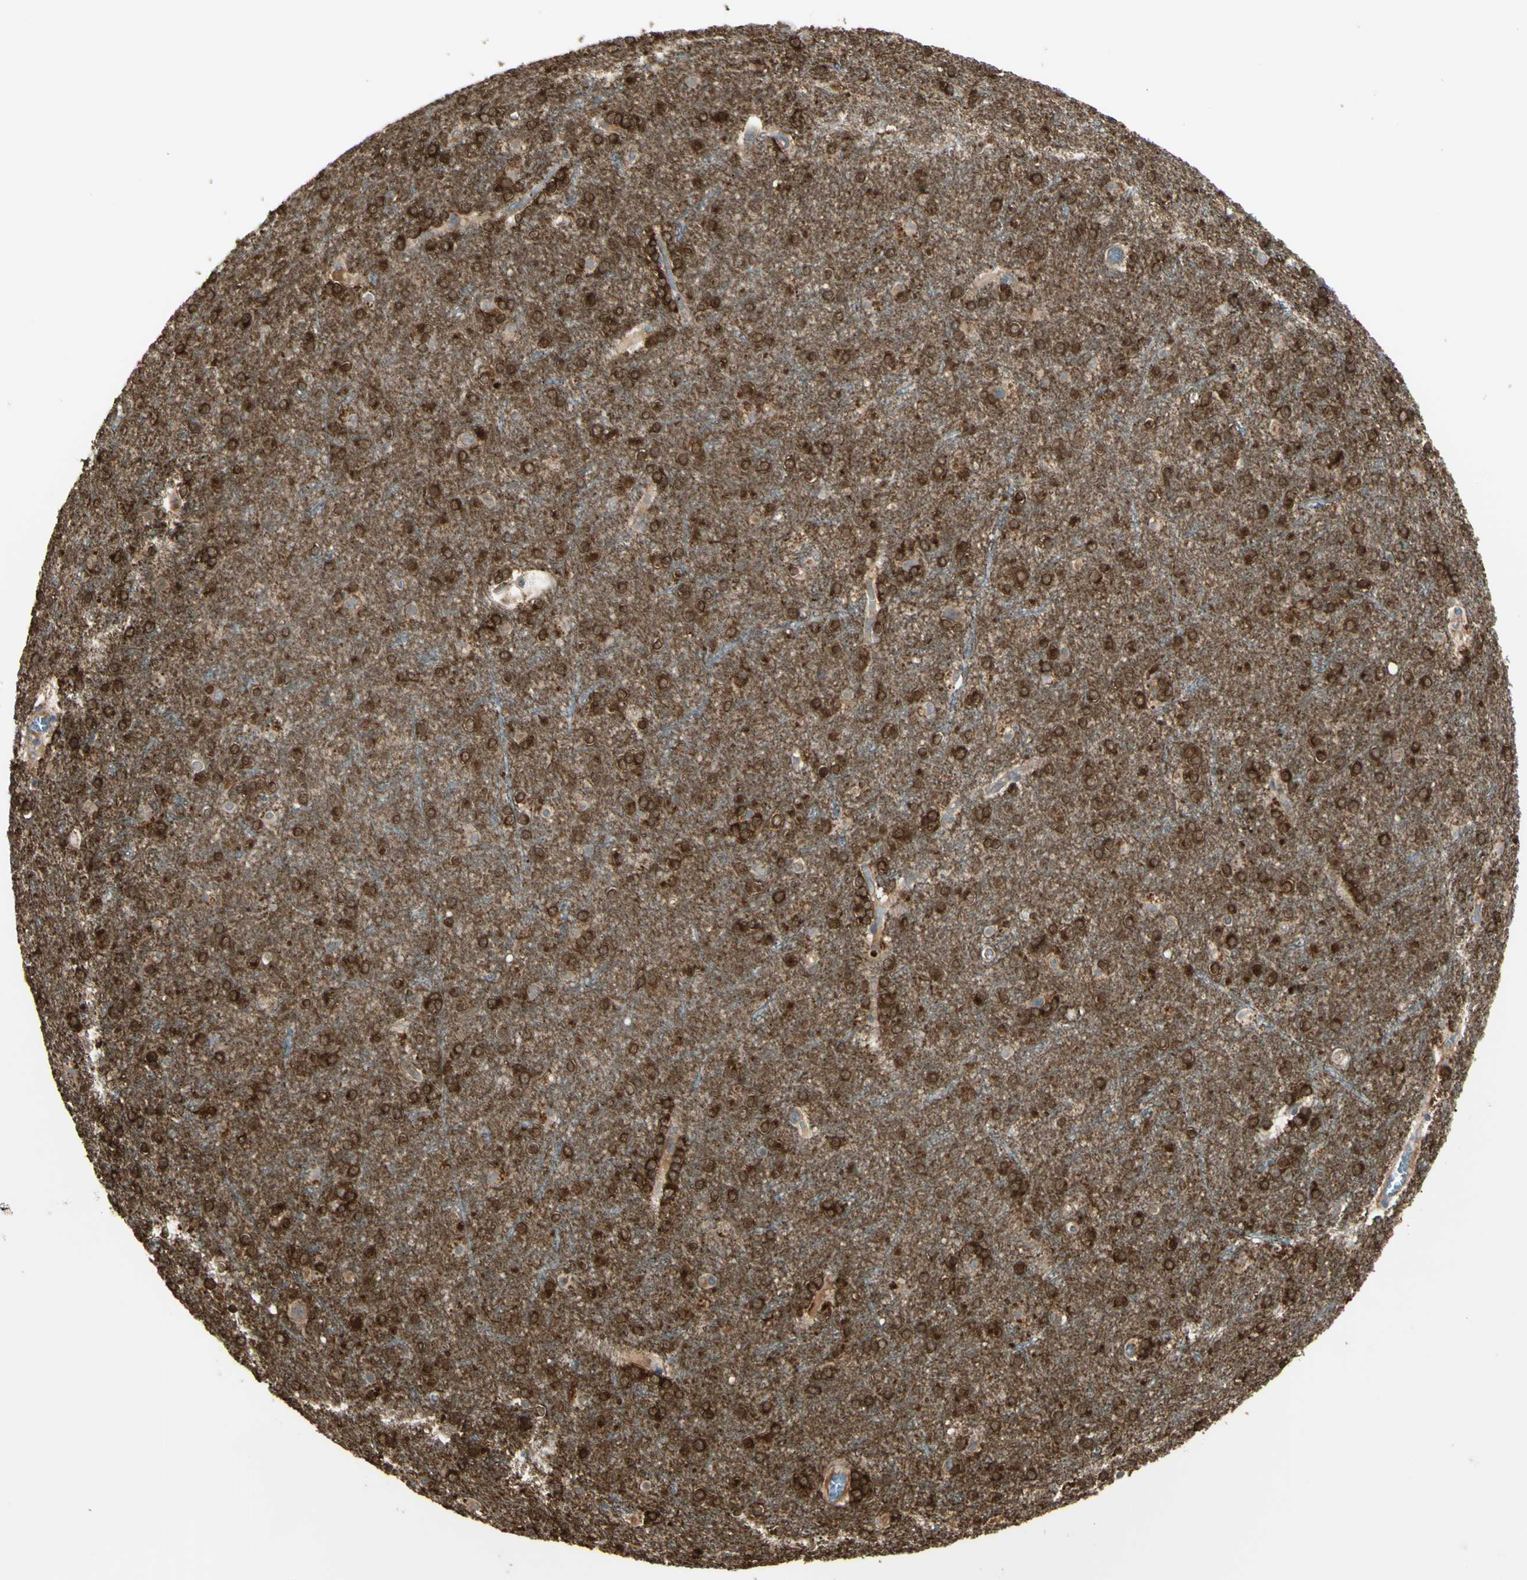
{"staining": {"intensity": "weak", "quantity": "25%-75%", "location": "cytoplasmic/membranous"}, "tissue": "cerebral cortex", "cell_type": "Endothelial cells", "image_type": "normal", "snomed": [{"axis": "morphology", "description": "Normal tissue, NOS"}, {"axis": "topography", "description": "Cerebral cortex"}], "caption": "Immunohistochemistry (IHC) image of normal cerebral cortex: human cerebral cortex stained using immunohistochemistry reveals low levels of weak protein expression localized specifically in the cytoplasmic/membranous of endothelial cells, appearing as a cytoplasmic/membranous brown color.", "gene": "PTPN12", "patient": {"sex": "female", "age": 54}}